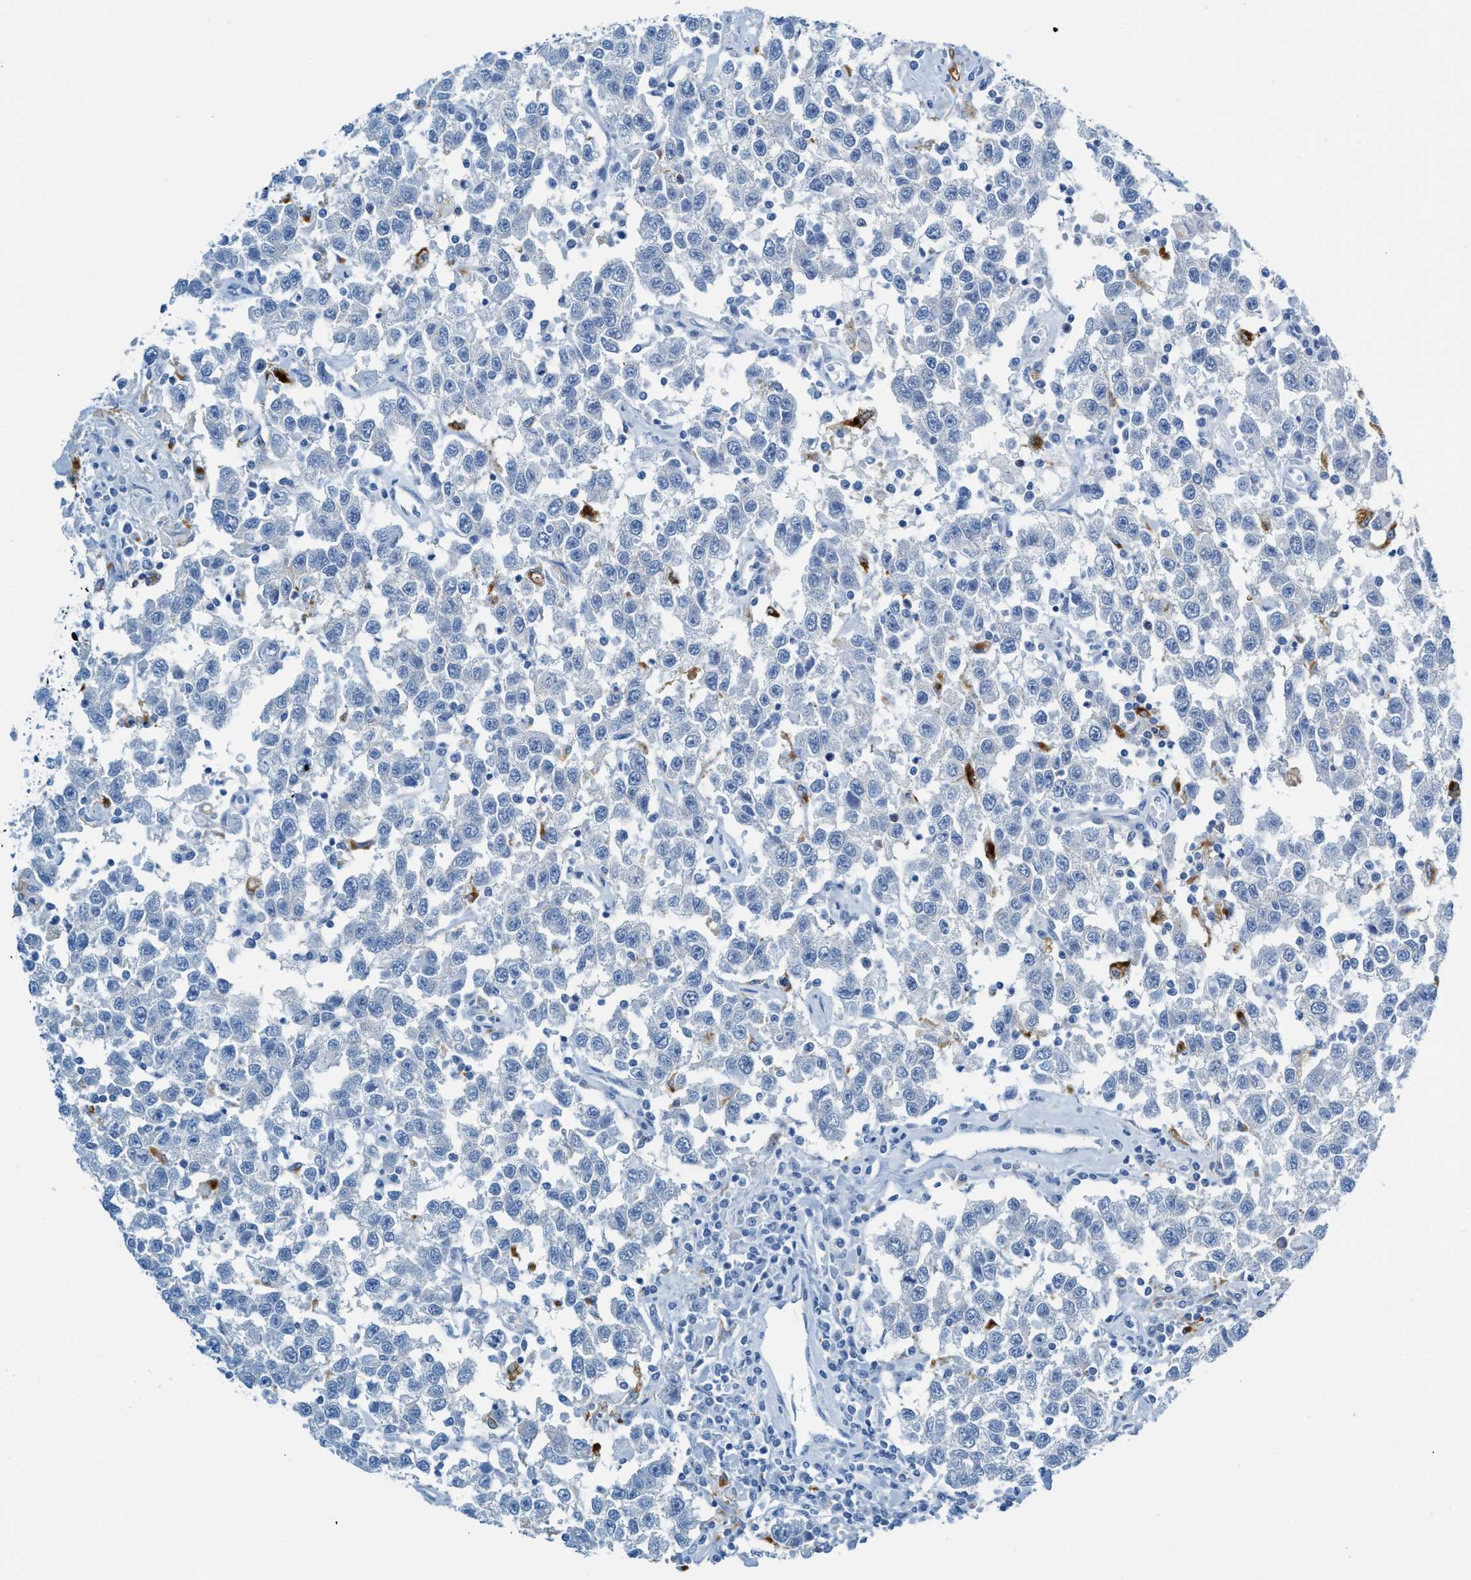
{"staining": {"intensity": "negative", "quantity": "none", "location": "none"}, "tissue": "testis cancer", "cell_type": "Tumor cells", "image_type": "cancer", "snomed": [{"axis": "morphology", "description": "Seminoma, NOS"}, {"axis": "topography", "description": "Testis"}], "caption": "There is no significant staining in tumor cells of testis cancer (seminoma).", "gene": "C21orf62", "patient": {"sex": "male", "age": 41}}